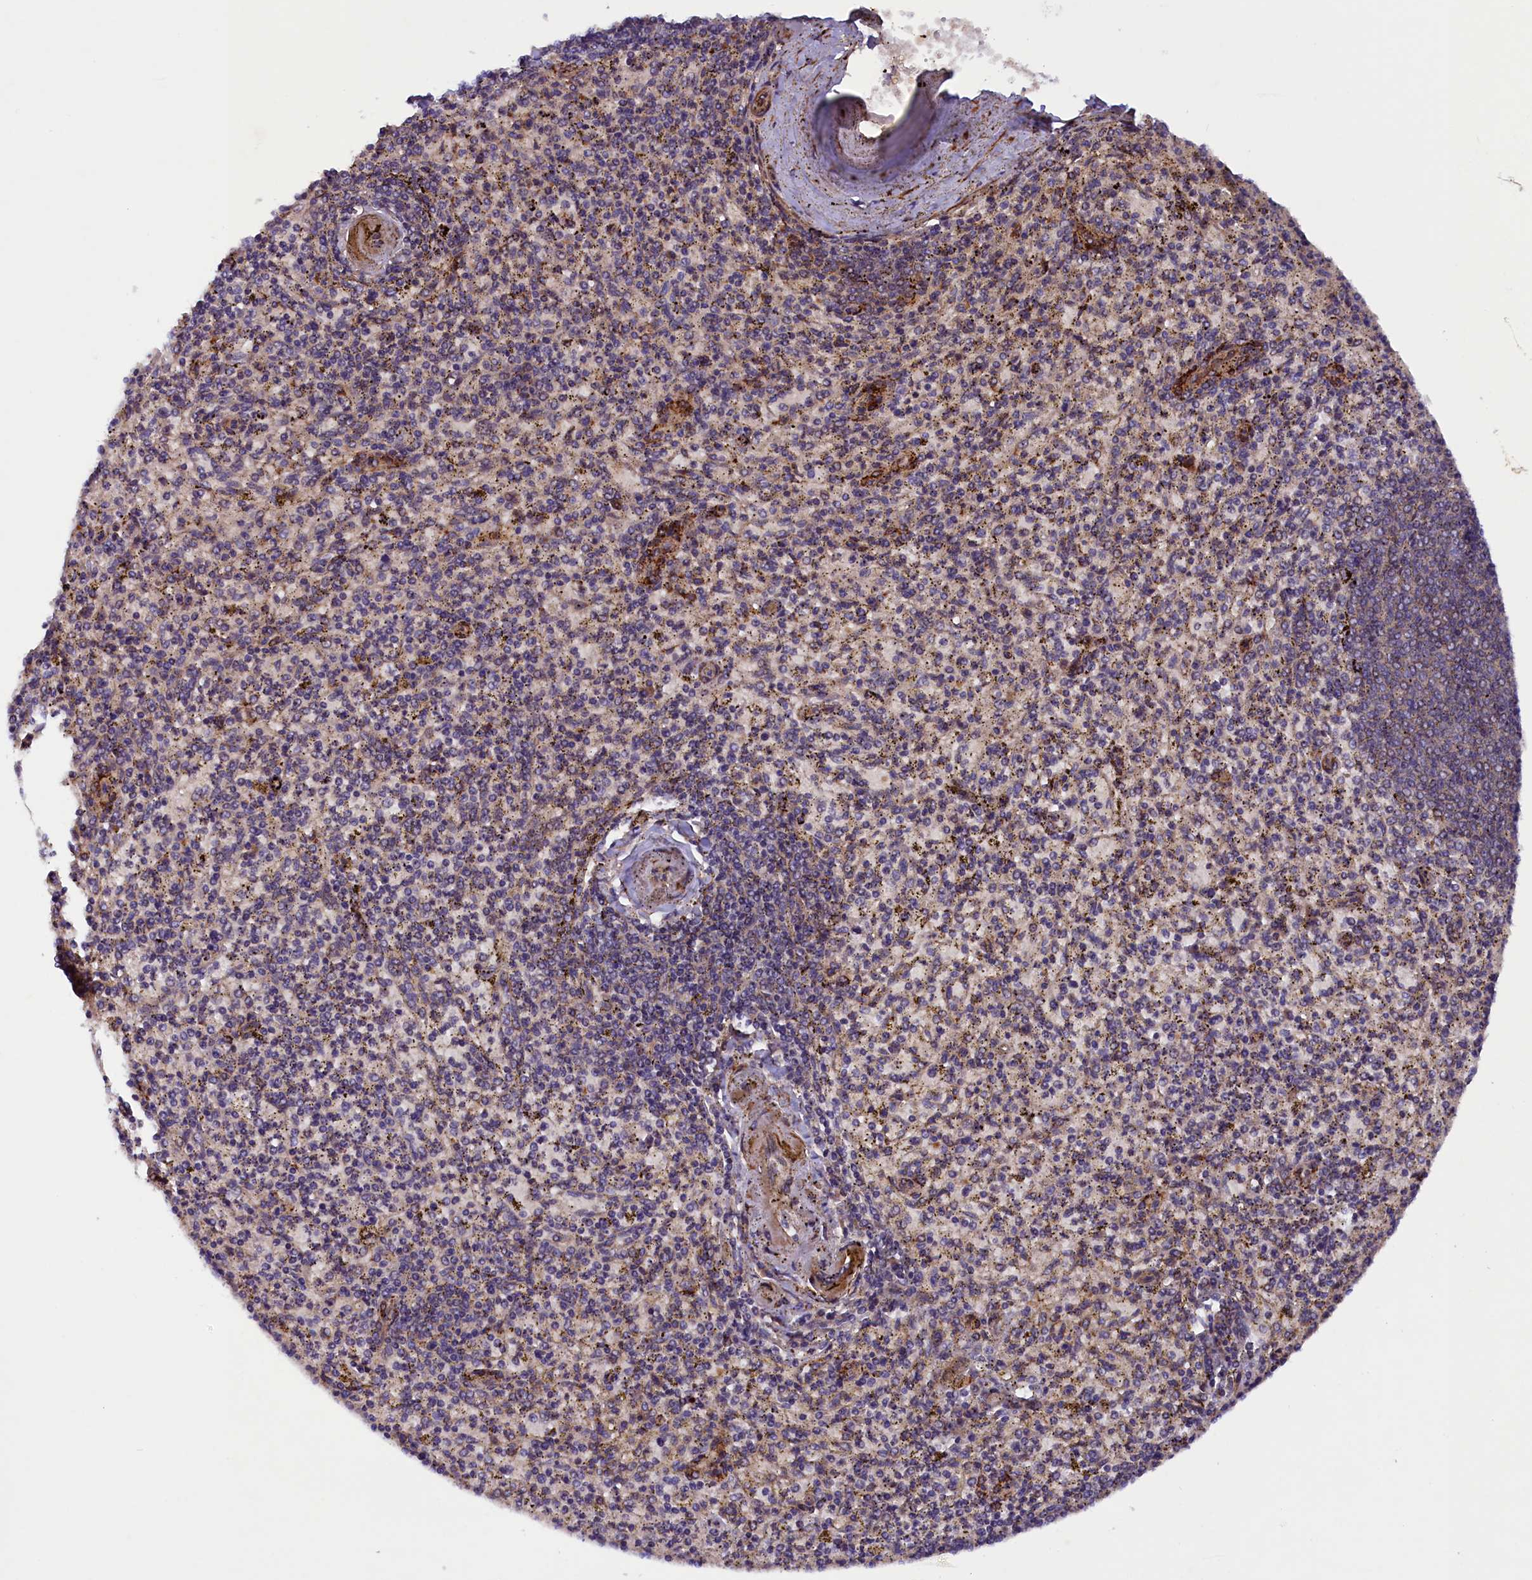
{"staining": {"intensity": "moderate", "quantity": "<25%", "location": "cytoplasmic/membranous"}, "tissue": "spleen", "cell_type": "Cells in red pulp", "image_type": "normal", "snomed": [{"axis": "morphology", "description": "Normal tissue, NOS"}, {"axis": "topography", "description": "Spleen"}], "caption": "Immunohistochemical staining of unremarkable spleen displays <25% levels of moderate cytoplasmic/membranous protein staining in about <25% of cells in red pulp.", "gene": "ARRDC4", "patient": {"sex": "male", "age": 72}}